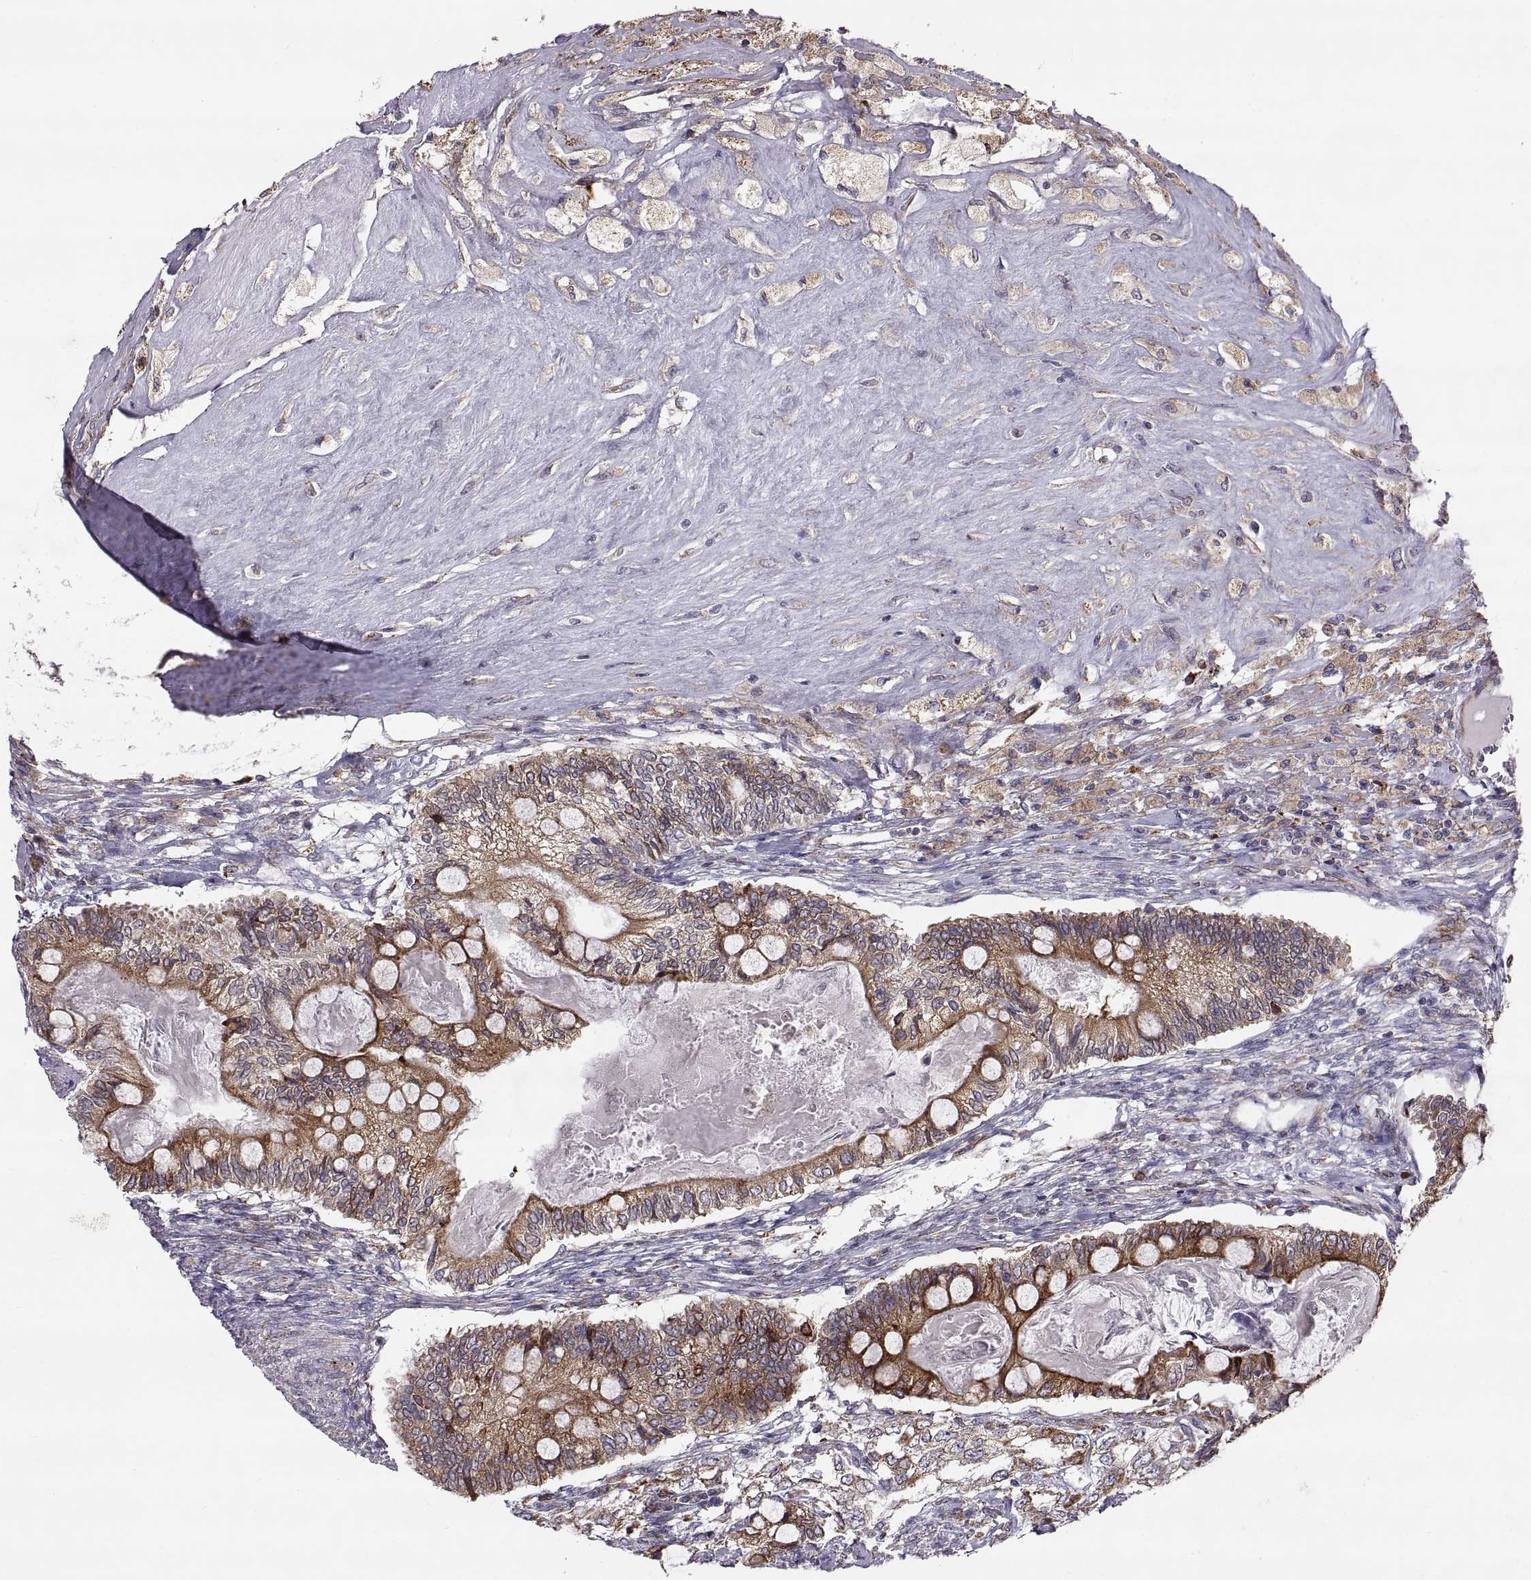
{"staining": {"intensity": "strong", "quantity": ">75%", "location": "cytoplasmic/membranous"}, "tissue": "testis cancer", "cell_type": "Tumor cells", "image_type": "cancer", "snomed": [{"axis": "morphology", "description": "Seminoma, NOS"}, {"axis": "morphology", "description": "Carcinoma, Embryonal, NOS"}, {"axis": "topography", "description": "Testis"}], "caption": "Immunohistochemistry (IHC) (DAB (3,3'-diaminobenzidine)) staining of human testis cancer (seminoma) displays strong cytoplasmic/membranous protein expression in approximately >75% of tumor cells.", "gene": "PLEKHB2", "patient": {"sex": "male", "age": 41}}